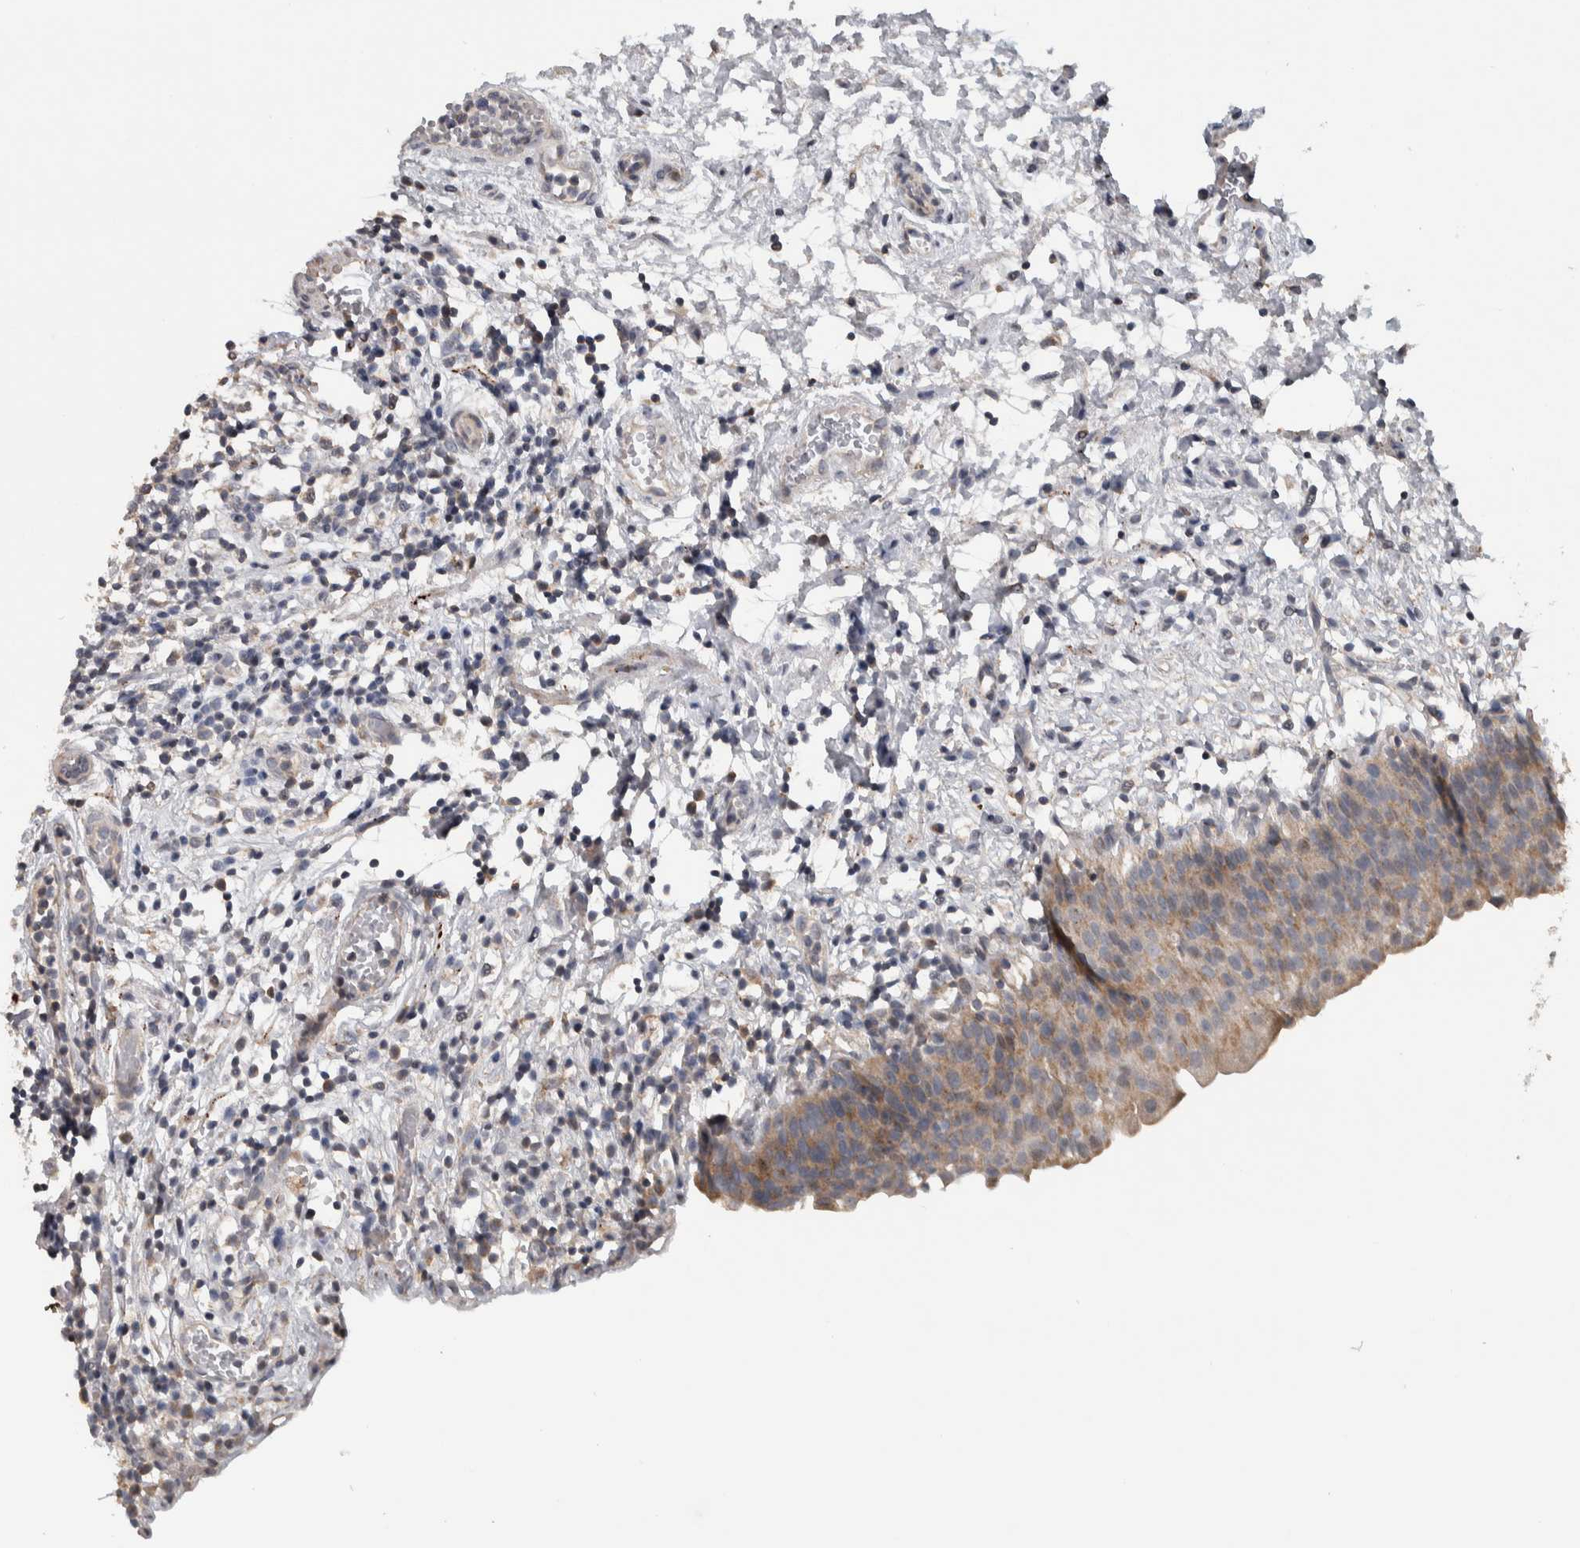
{"staining": {"intensity": "weak", "quantity": "25%-75%", "location": "cytoplasmic/membranous"}, "tissue": "urinary bladder", "cell_type": "Urothelial cells", "image_type": "normal", "snomed": [{"axis": "morphology", "description": "Normal tissue, NOS"}, {"axis": "topography", "description": "Urinary bladder"}], "caption": "This is an image of immunohistochemistry (IHC) staining of normal urinary bladder, which shows weak expression in the cytoplasmic/membranous of urothelial cells.", "gene": "FAM83G", "patient": {"sex": "male", "age": 37}}